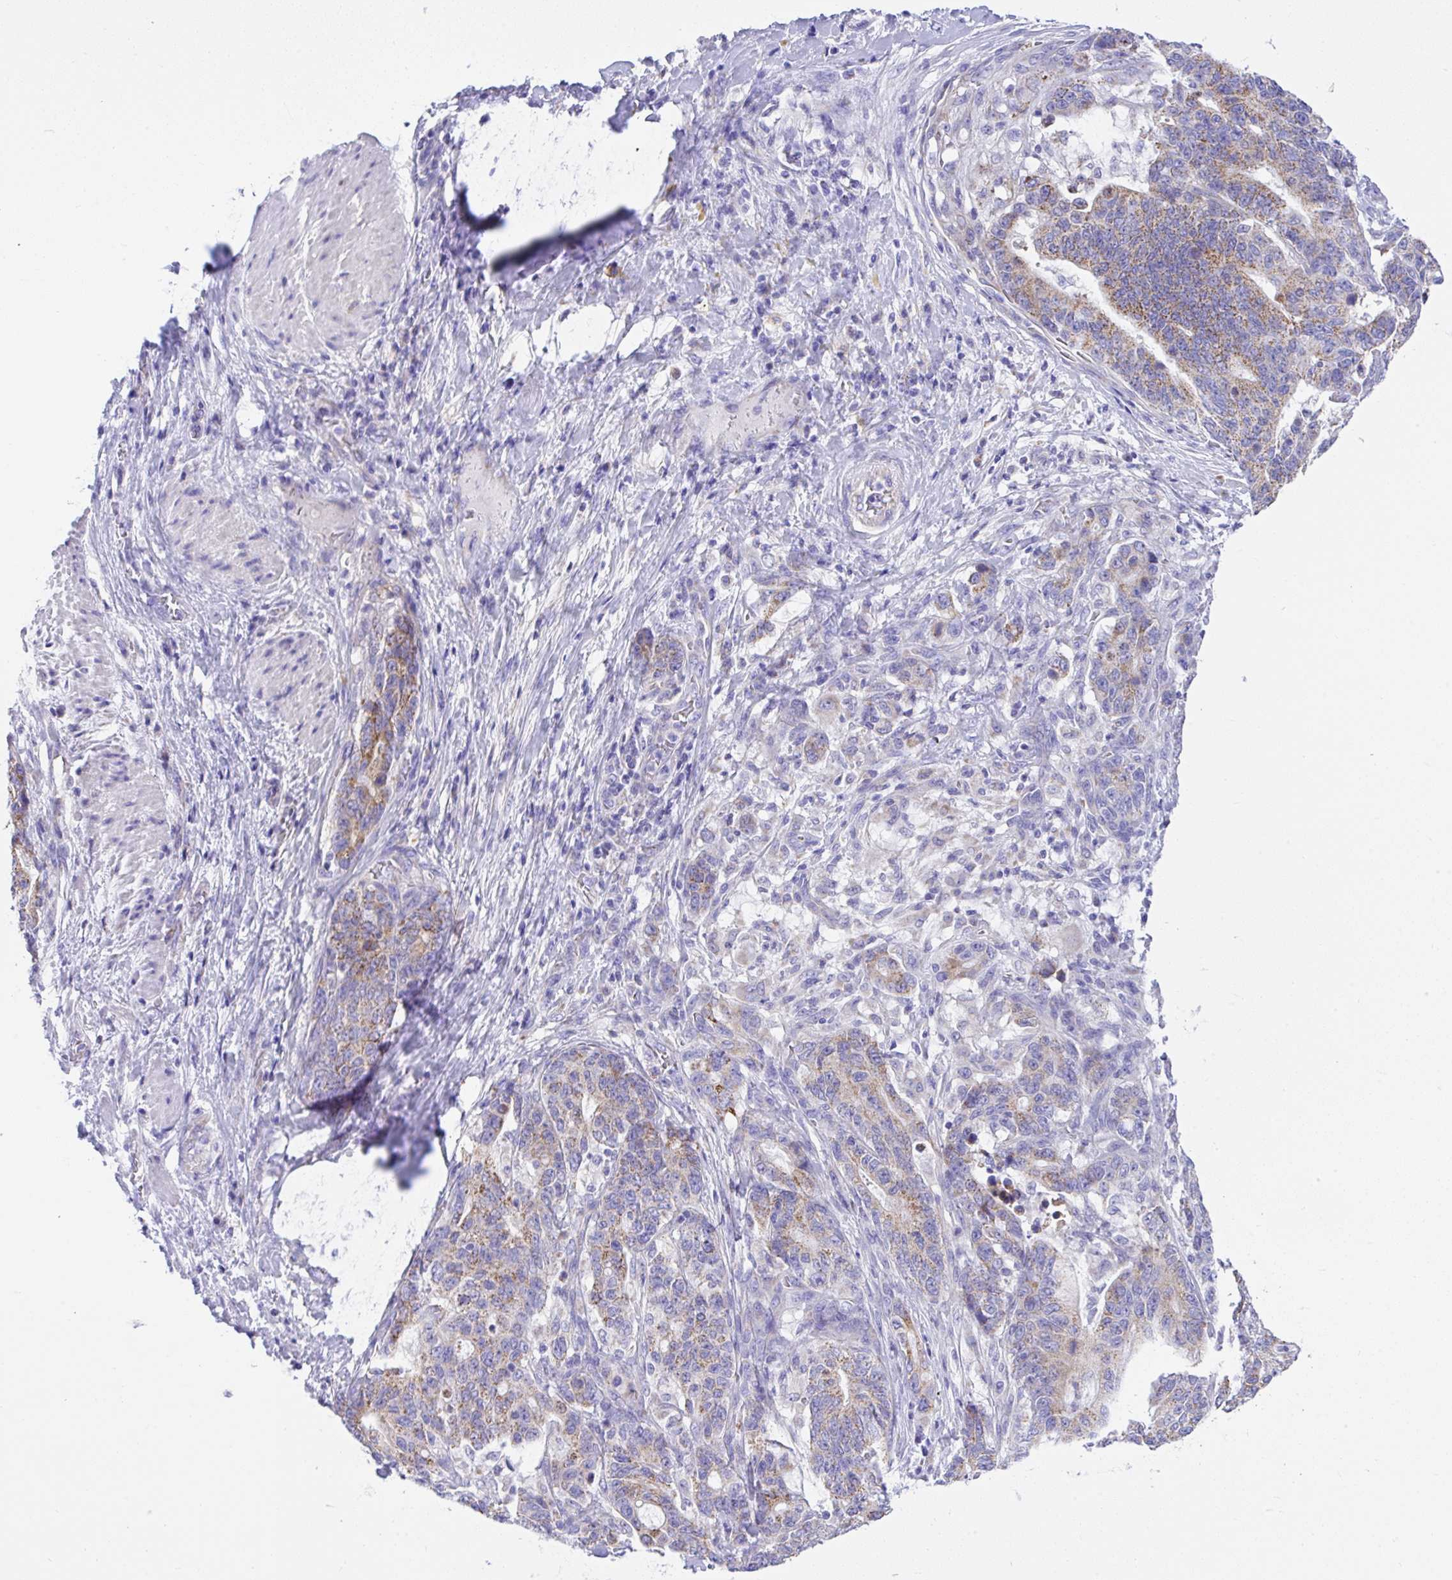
{"staining": {"intensity": "moderate", "quantity": "25%-75%", "location": "cytoplasmic/membranous"}, "tissue": "stomach cancer", "cell_type": "Tumor cells", "image_type": "cancer", "snomed": [{"axis": "morphology", "description": "Normal tissue, NOS"}, {"axis": "morphology", "description": "Adenocarcinoma, NOS"}, {"axis": "topography", "description": "Stomach"}], "caption": "Moderate cytoplasmic/membranous protein positivity is identified in approximately 25%-75% of tumor cells in stomach adenocarcinoma. (brown staining indicates protein expression, while blue staining denotes nuclei).", "gene": "SLC13A1", "patient": {"sex": "female", "age": 64}}